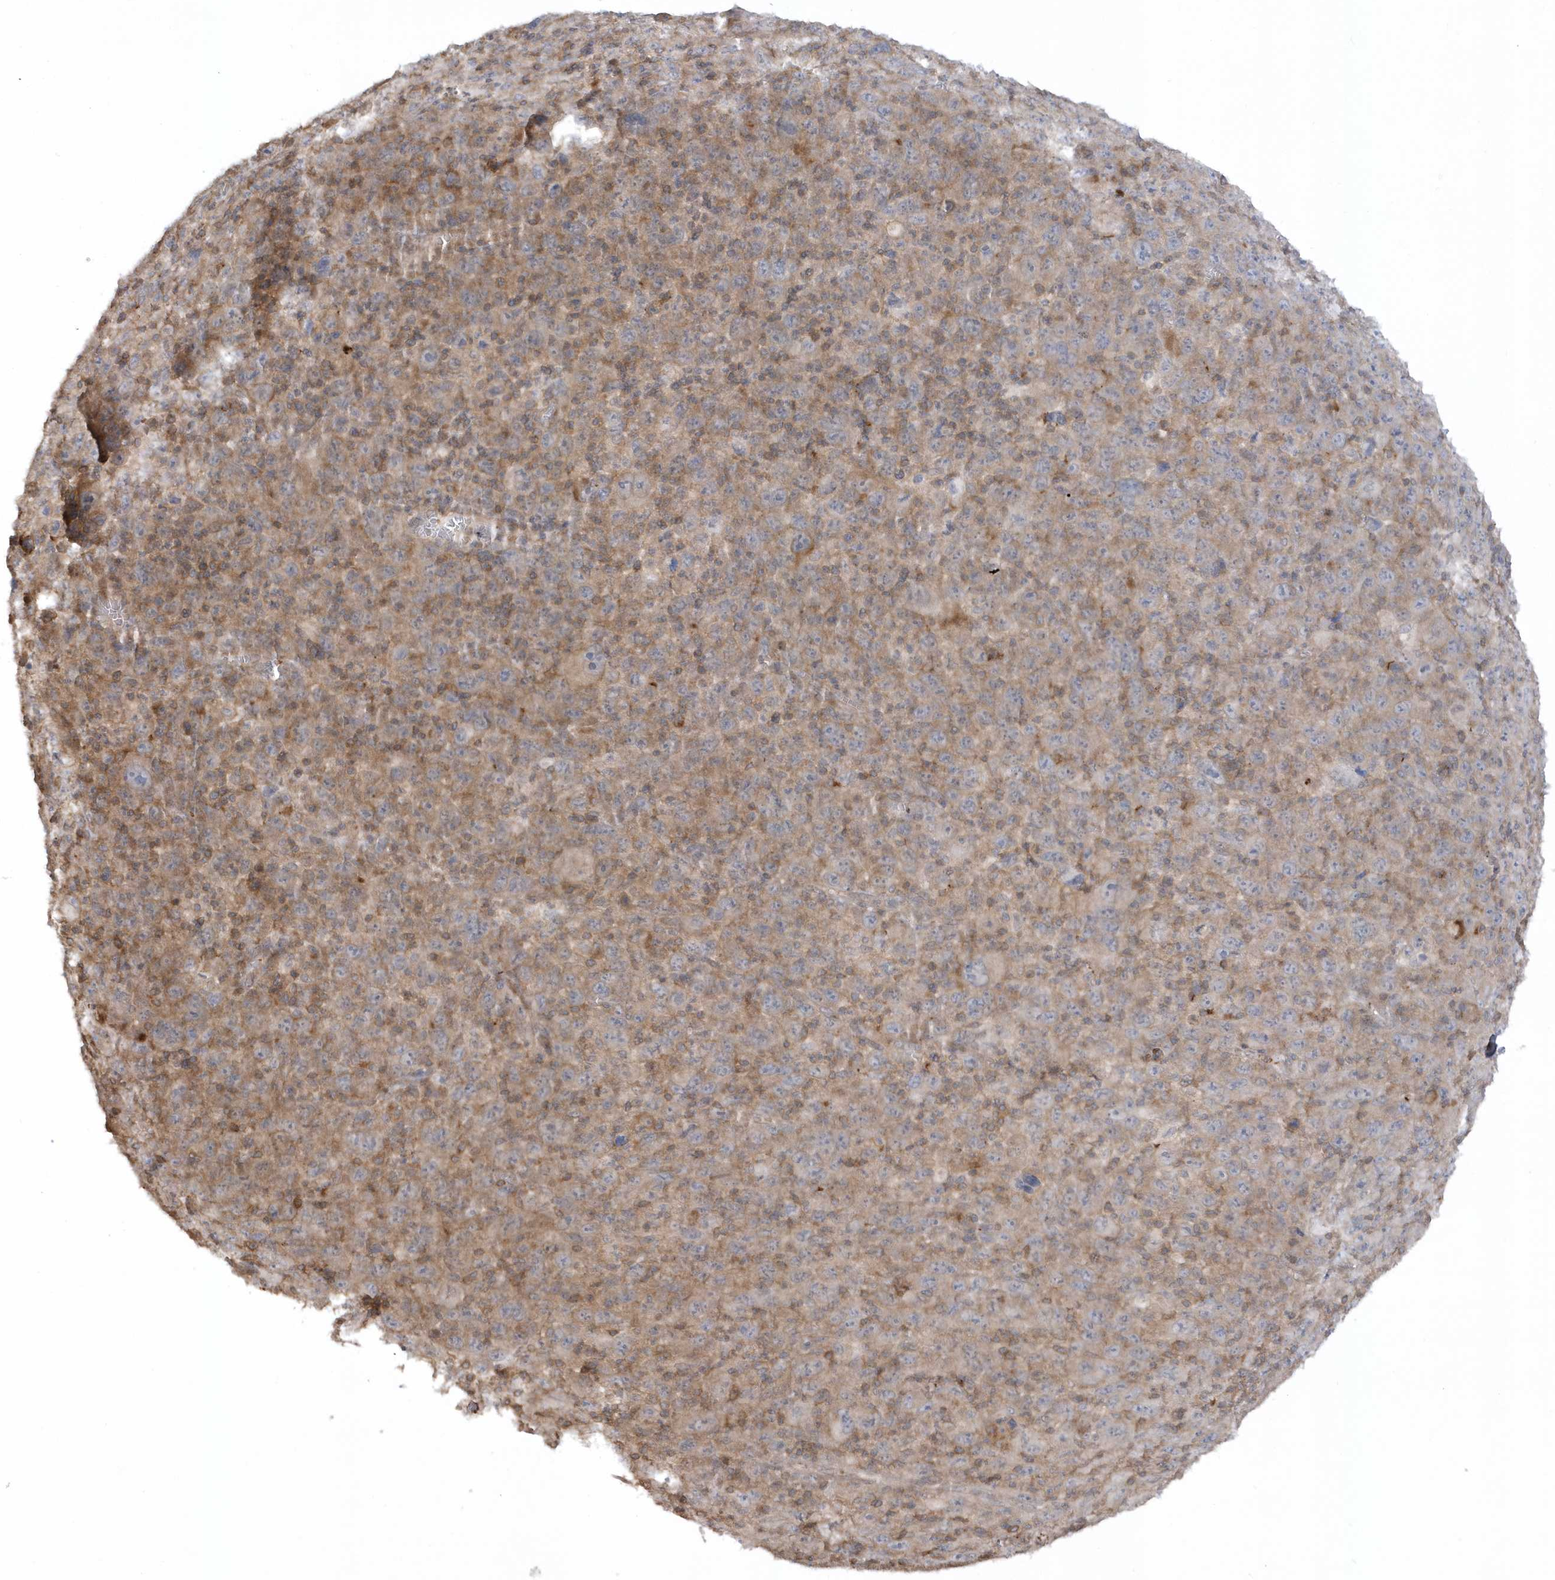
{"staining": {"intensity": "moderate", "quantity": "25%-75%", "location": "cytoplasmic/membranous"}, "tissue": "melanoma", "cell_type": "Tumor cells", "image_type": "cancer", "snomed": [{"axis": "morphology", "description": "Malignant melanoma, Metastatic site"}, {"axis": "topography", "description": "Skin"}], "caption": "Brown immunohistochemical staining in melanoma reveals moderate cytoplasmic/membranous staining in approximately 25%-75% of tumor cells.", "gene": "BSN", "patient": {"sex": "female", "age": 56}}